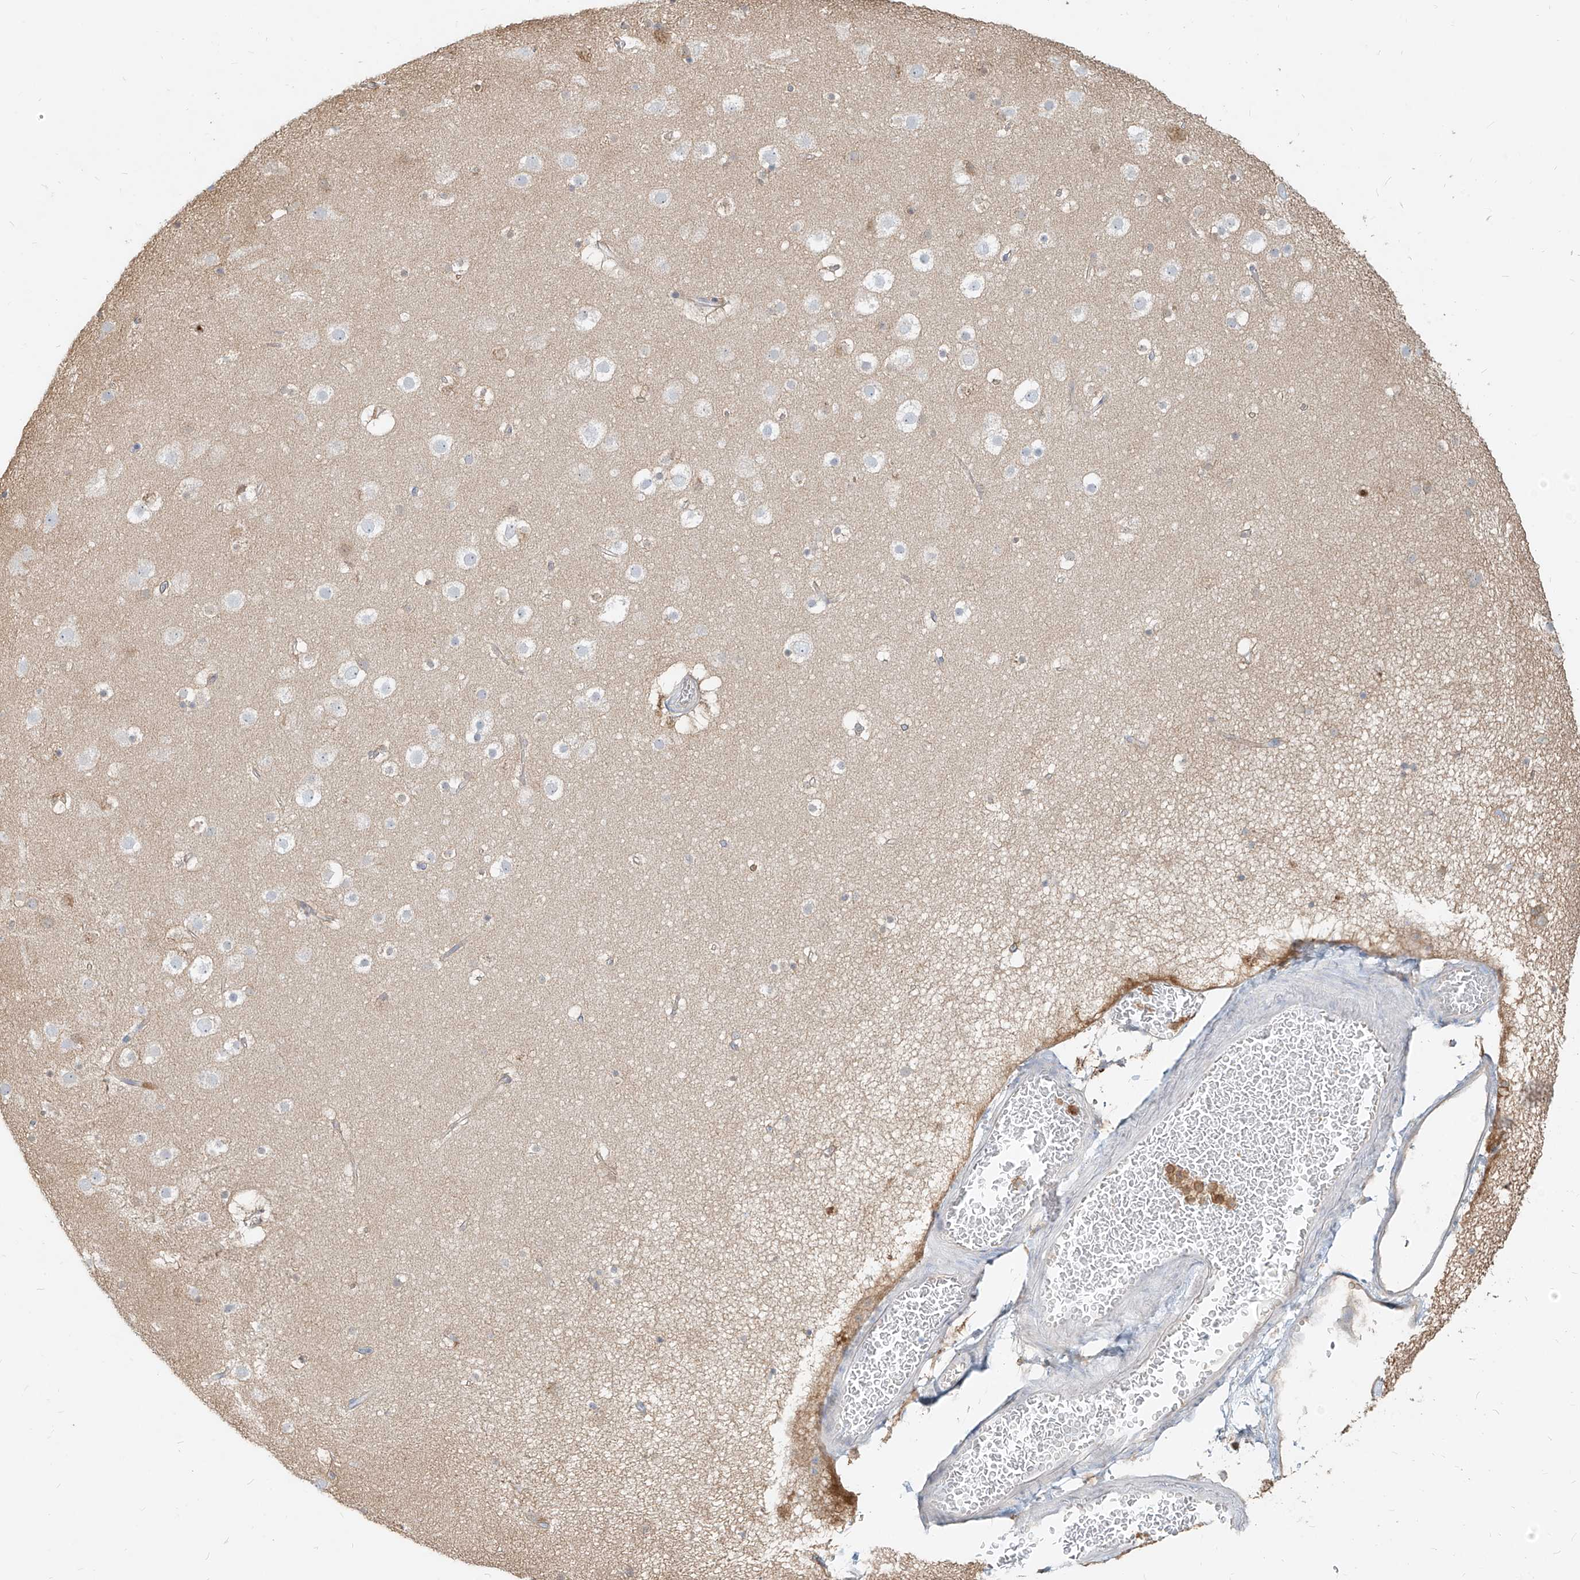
{"staining": {"intensity": "negative", "quantity": "none", "location": "none"}, "tissue": "cerebral cortex", "cell_type": "Endothelial cells", "image_type": "normal", "snomed": [{"axis": "morphology", "description": "Normal tissue, NOS"}, {"axis": "topography", "description": "Cerebral cortex"}], "caption": "This is an immunohistochemistry histopathology image of unremarkable human cerebral cortex. There is no expression in endothelial cells.", "gene": "PGD", "patient": {"sex": "male", "age": 57}}